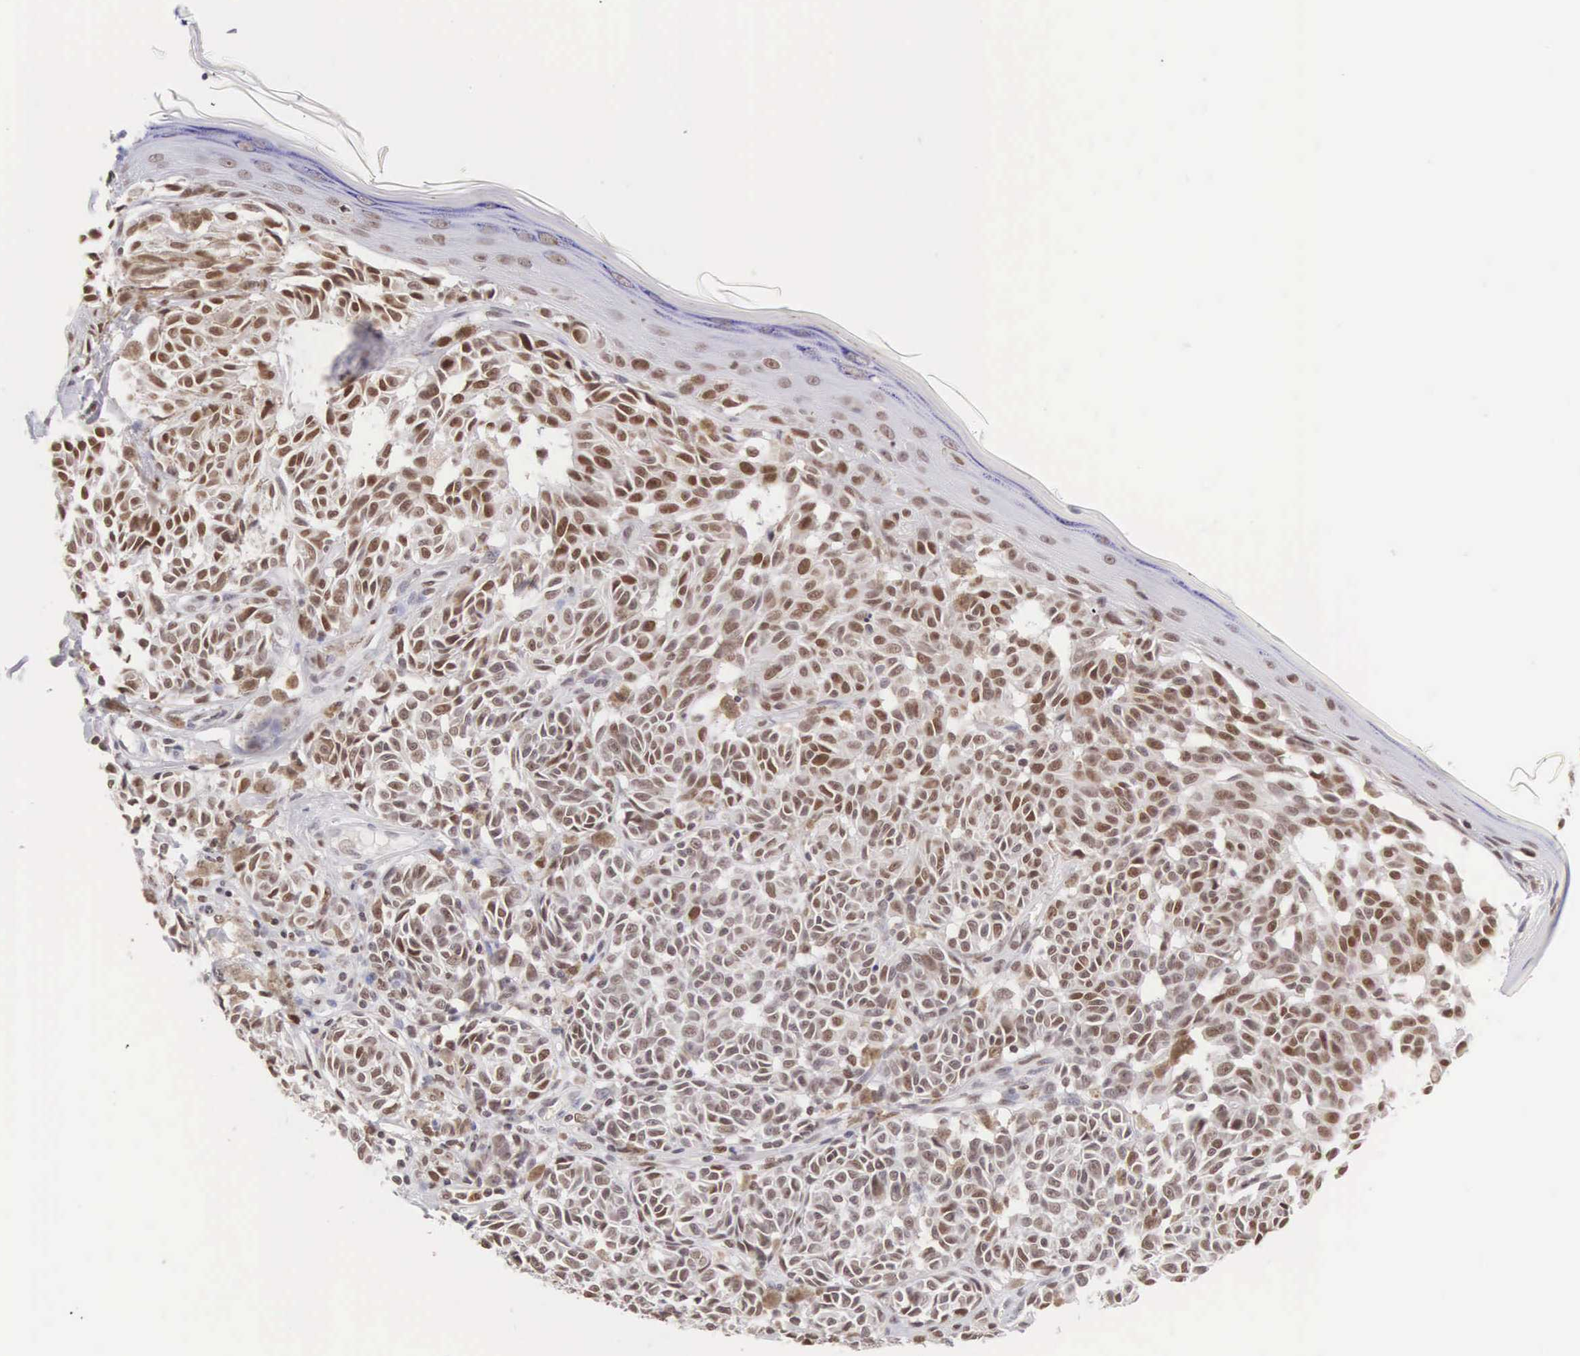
{"staining": {"intensity": "strong", "quantity": ">75%", "location": "nuclear"}, "tissue": "melanoma", "cell_type": "Tumor cells", "image_type": "cancer", "snomed": [{"axis": "morphology", "description": "Malignant melanoma, NOS"}, {"axis": "topography", "description": "Skin"}], "caption": "Malignant melanoma tissue displays strong nuclear expression in about >75% of tumor cells, visualized by immunohistochemistry. (brown staining indicates protein expression, while blue staining denotes nuclei).", "gene": "VRK1", "patient": {"sex": "male", "age": 49}}